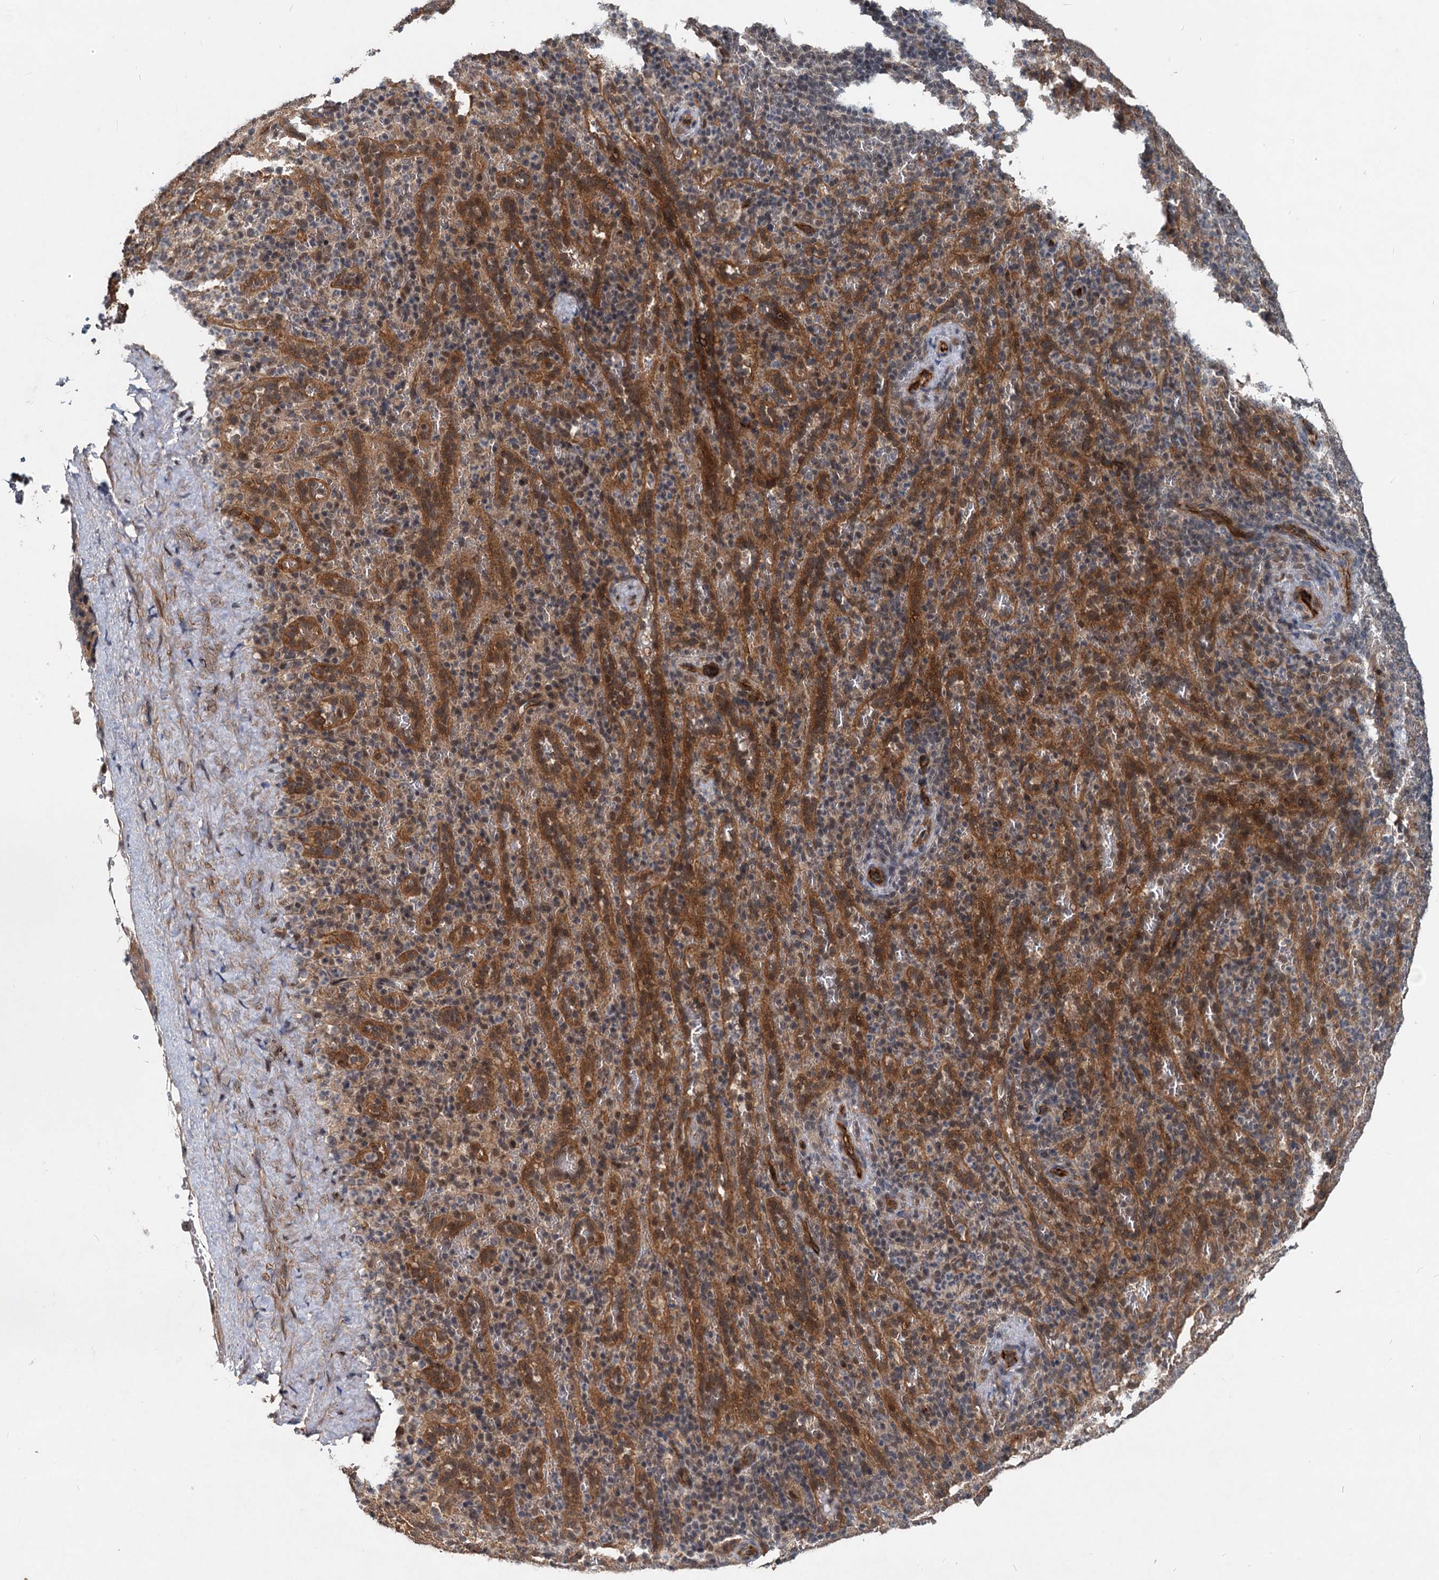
{"staining": {"intensity": "weak", "quantity": "25%-75%", "location": "cytoplasmic/membranous"}, "tissue": "spleen", "cell_type": "Cells in red pulp", "image_type": "normal", "snomed": [{"axis": "morphology", "description": "Normal tissue, NOS"}, {"axis": "topography", "description": "Spleen"}], "caption": "High-power microscopy captured an immunohistochemistry micrograph of normal spleen, revealing weak cytoplasmic/membranous staining in about 25%-75% of cells in red pulp. The protein of interest is stained brown, and the nuclei are stained in blue (DAB (3,3'-diaminobenzidine) IHC with brightfield microscopy, high magnification).", "gene": "RITA1", "patient": {"sex": "female", "age": 21}}